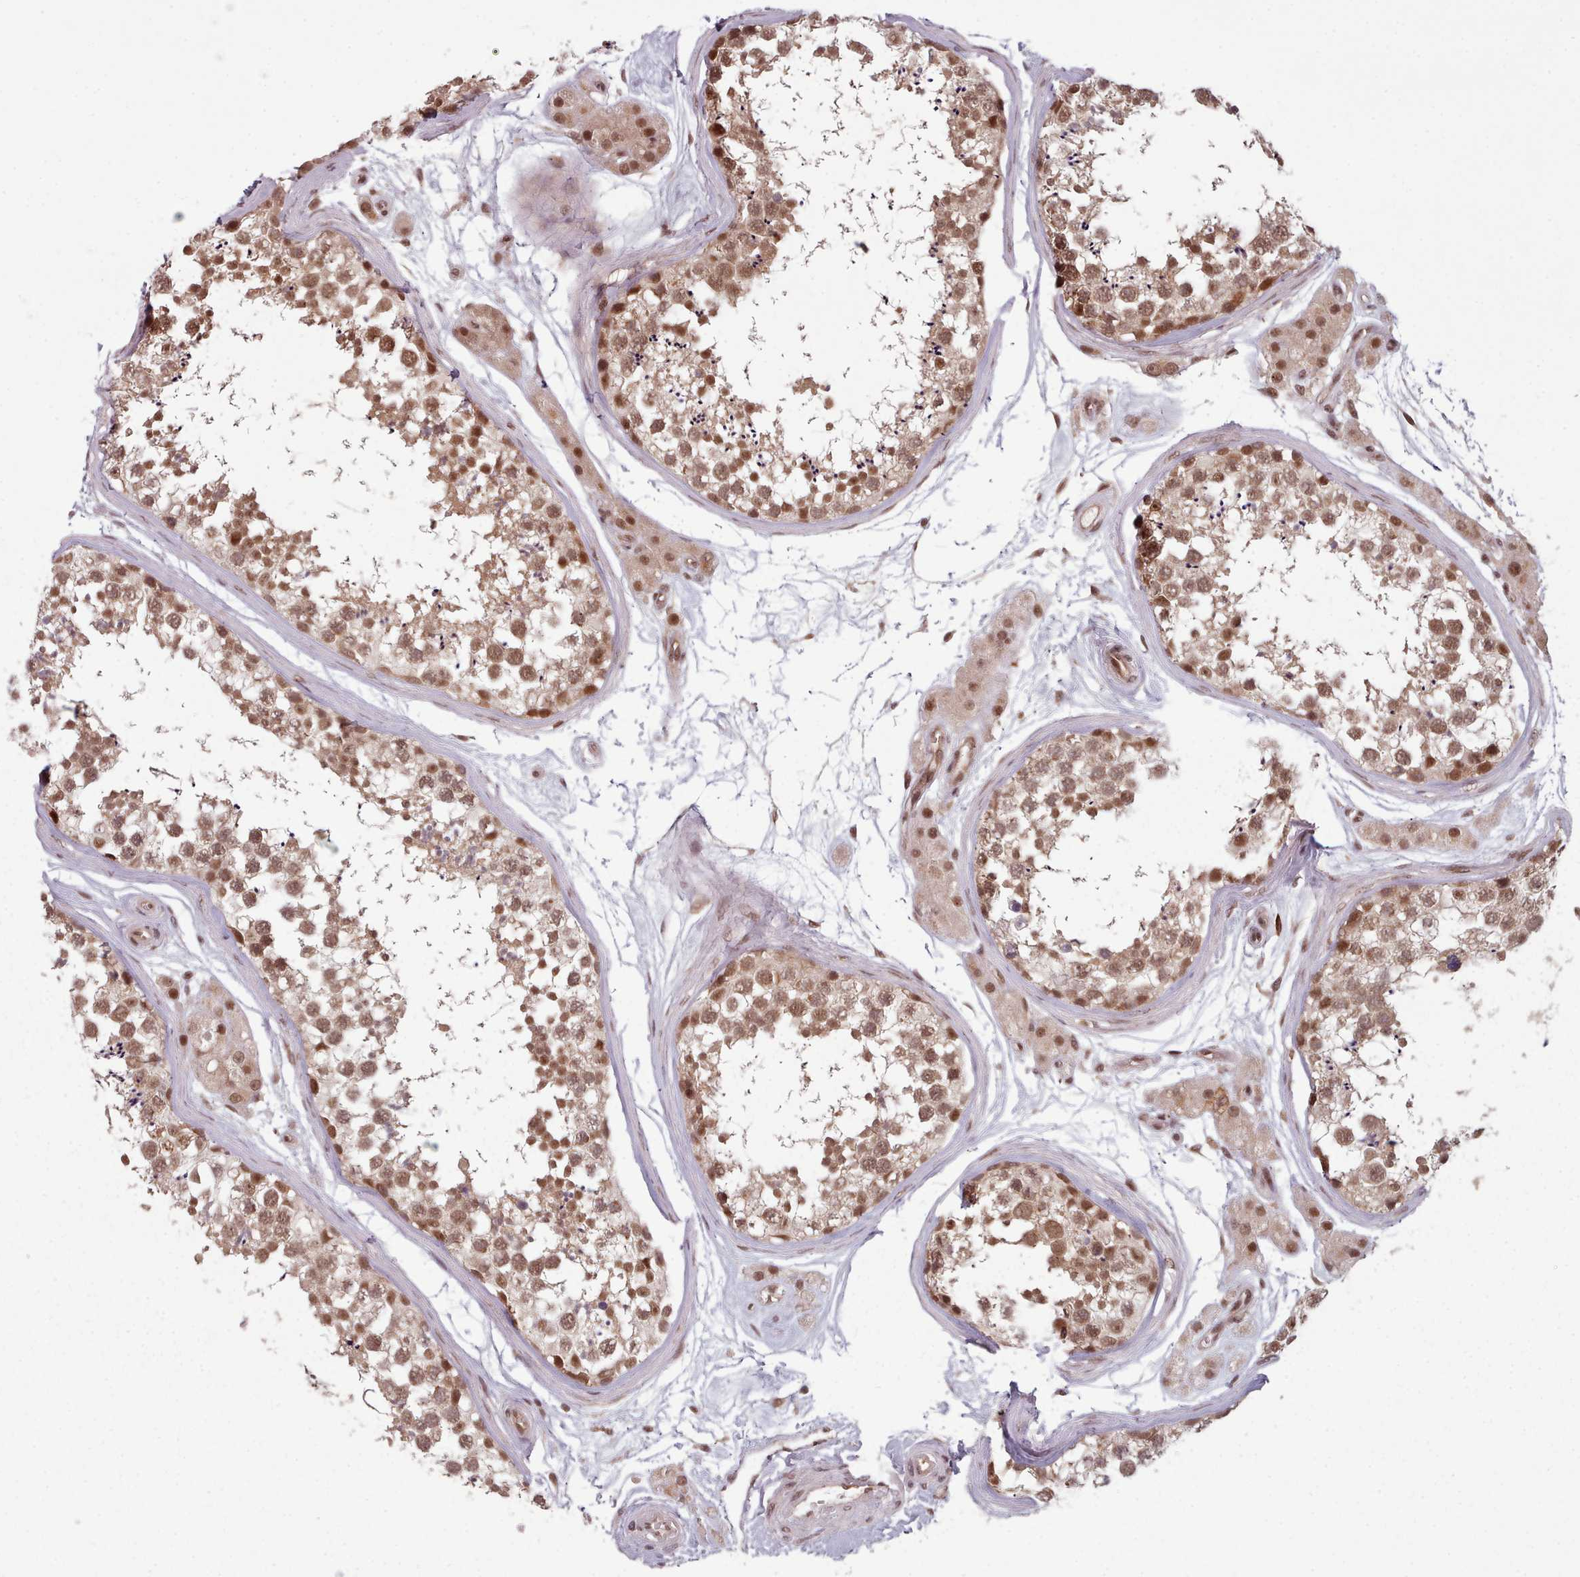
{"staining": {"intensity": "moderate", "quantity": ">75%", "location": "cytoplasmic/membranous,nuclear"}, "tissue": "testis", "cell_type": "Cells in seminiferous ducts", "image_type": "normal", "snomed": [{"axis": "morphology", "description": "Normal tissue, NOS"}, {"axis": "topography", "description": "Testis"}], "caption": "A histopathology image of human testis stained for a protein shows moderate cytoplasmic/membranous,nuclear brown staining in cells in seminiferous ducts.", "gene": "DHX8", "patient": {"sex": "male", "age": 56}}